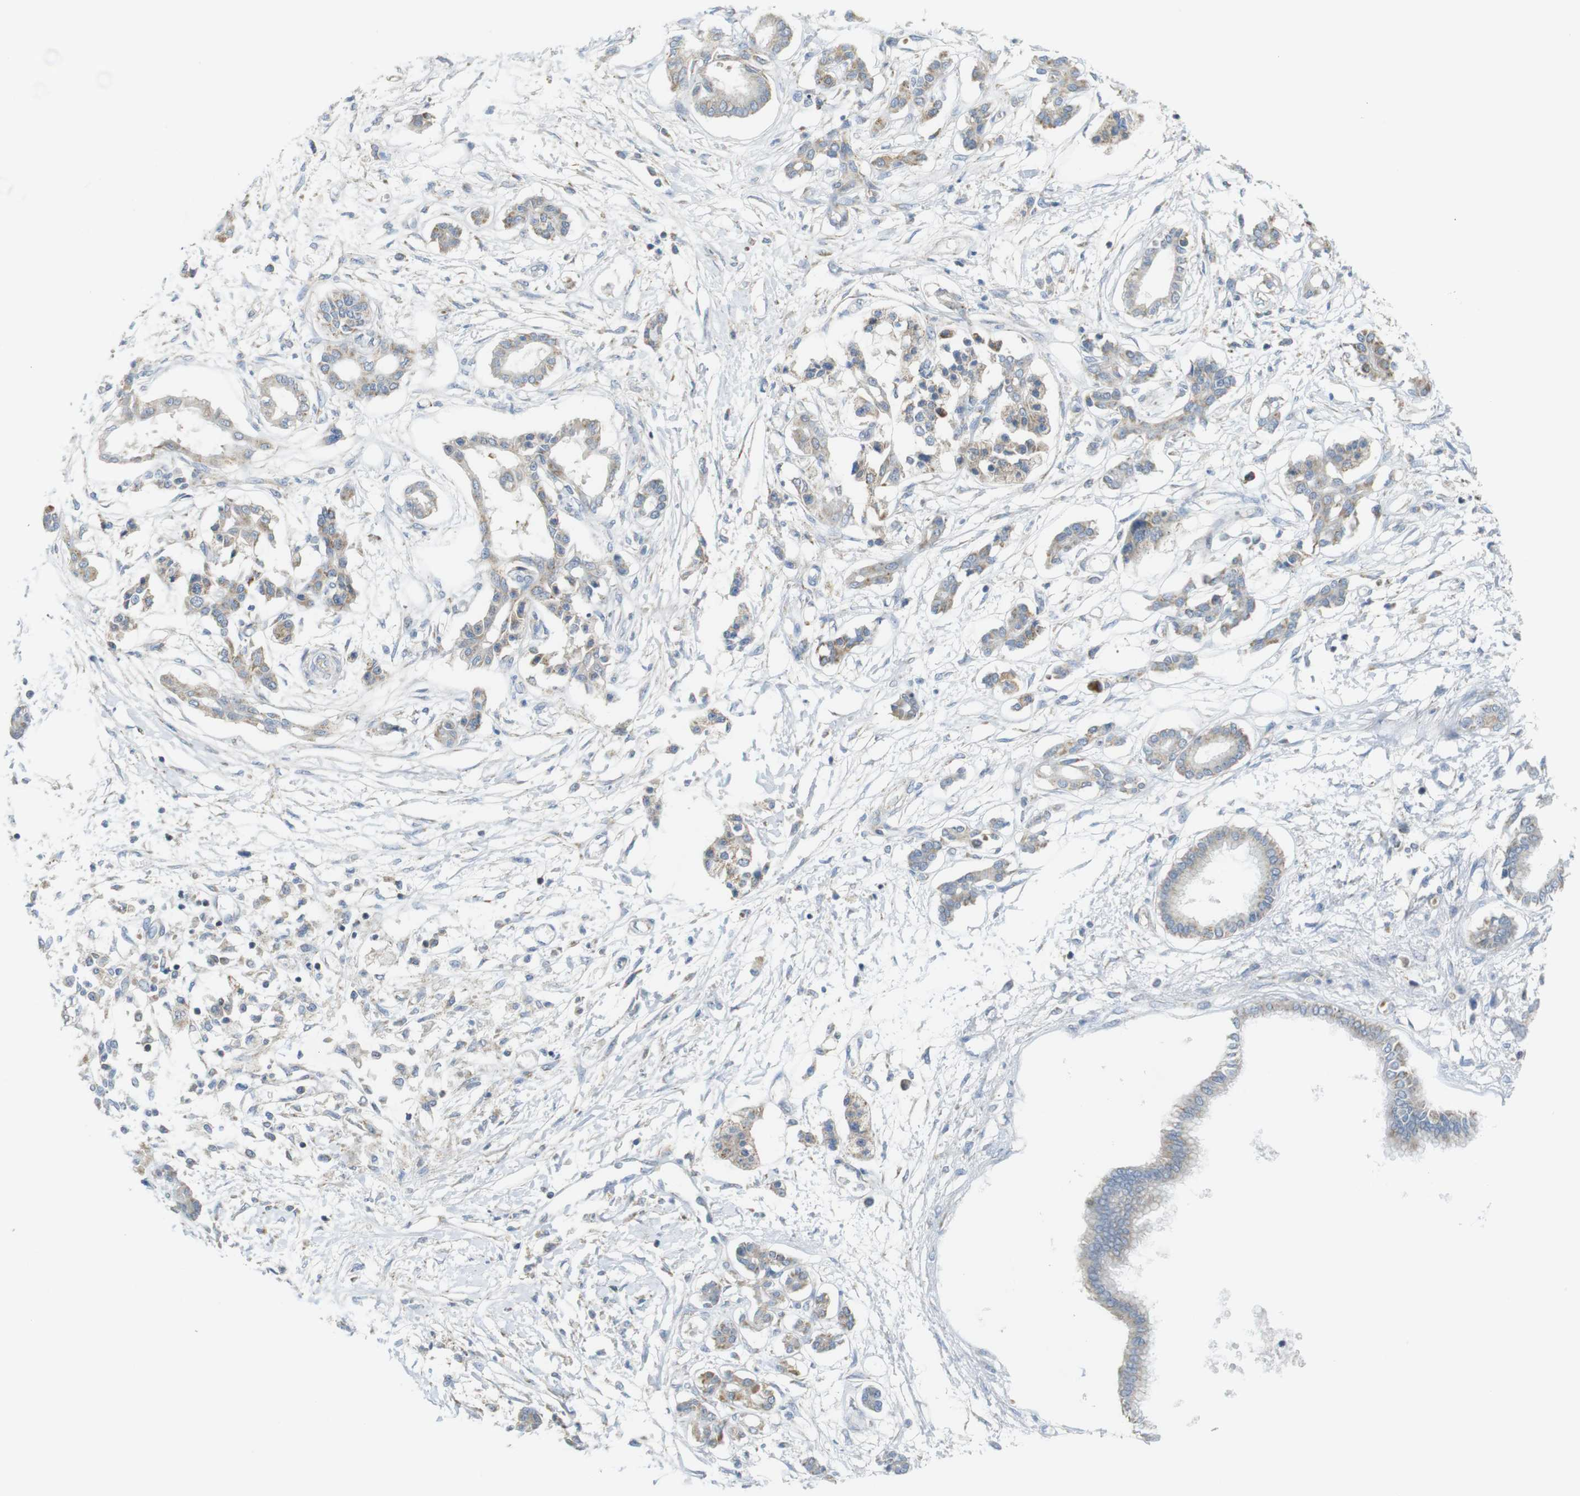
{"staining": {"intensity": "weak", "quantity": "25%-75%", "location": "cytoplasmic/membranous"}, "tissue": "pancreatic cancer", "cell_type": "Tumor cells", "image_type": "cancer", "snomed": [{"axis": "morphology", "description": "Adenocarcinoma, NOS"}, {"axis": "topography", "description": "Pancreas"}], "caption": "Immunohistochemistry micrograph of neoplastic tissue: adenocarcinoma (pancreatic) stained using immunohistochemistry (IHC) reveals low levels of weak protein expression localized specifically in the cytoplasmic/membranous of tumor cells, appearing as a cytoplasmic/membranous brown color.", "gene": "MARCHF1", "patient": {"sex": "male", "age": 56}}